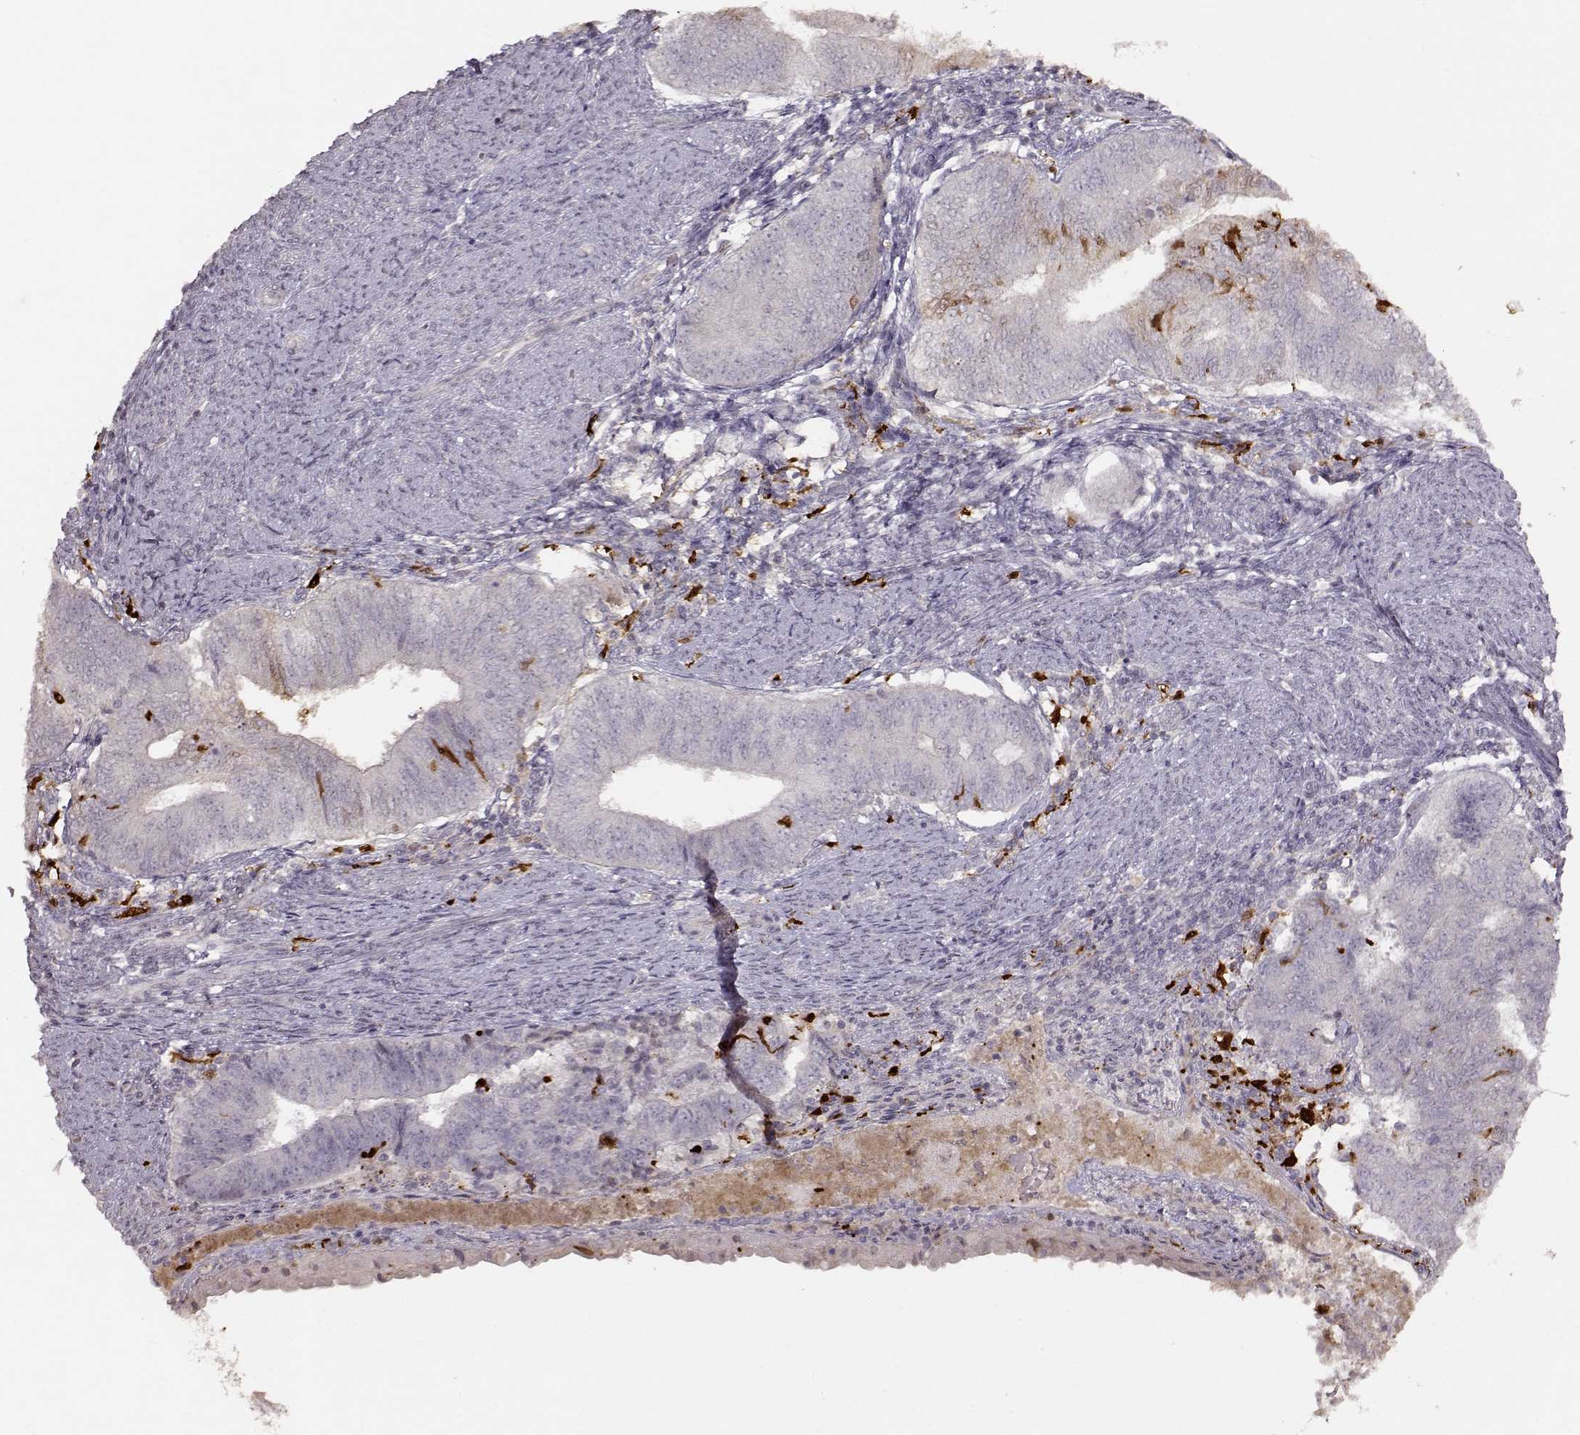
{"staining": {"intensity": "negative", "quantity": "none", "location": "none"}, "tissue": "endometrial cancer", "cell_type": "Tumor cells", "image_type": "cancer", "snomed": [{"axis": "morphology", "description": "Adenocarcinoma, NOS"}, {"axis": "topography", "description": "Endometrium"}], "caption": "This is an immunohistochemistry (IHC) photomicrograph of human adenocarcinoma (endometrial). There is no staining in tumor cells.", "gene": "S100B", "patient": {"sex": "female", "age": 65}}